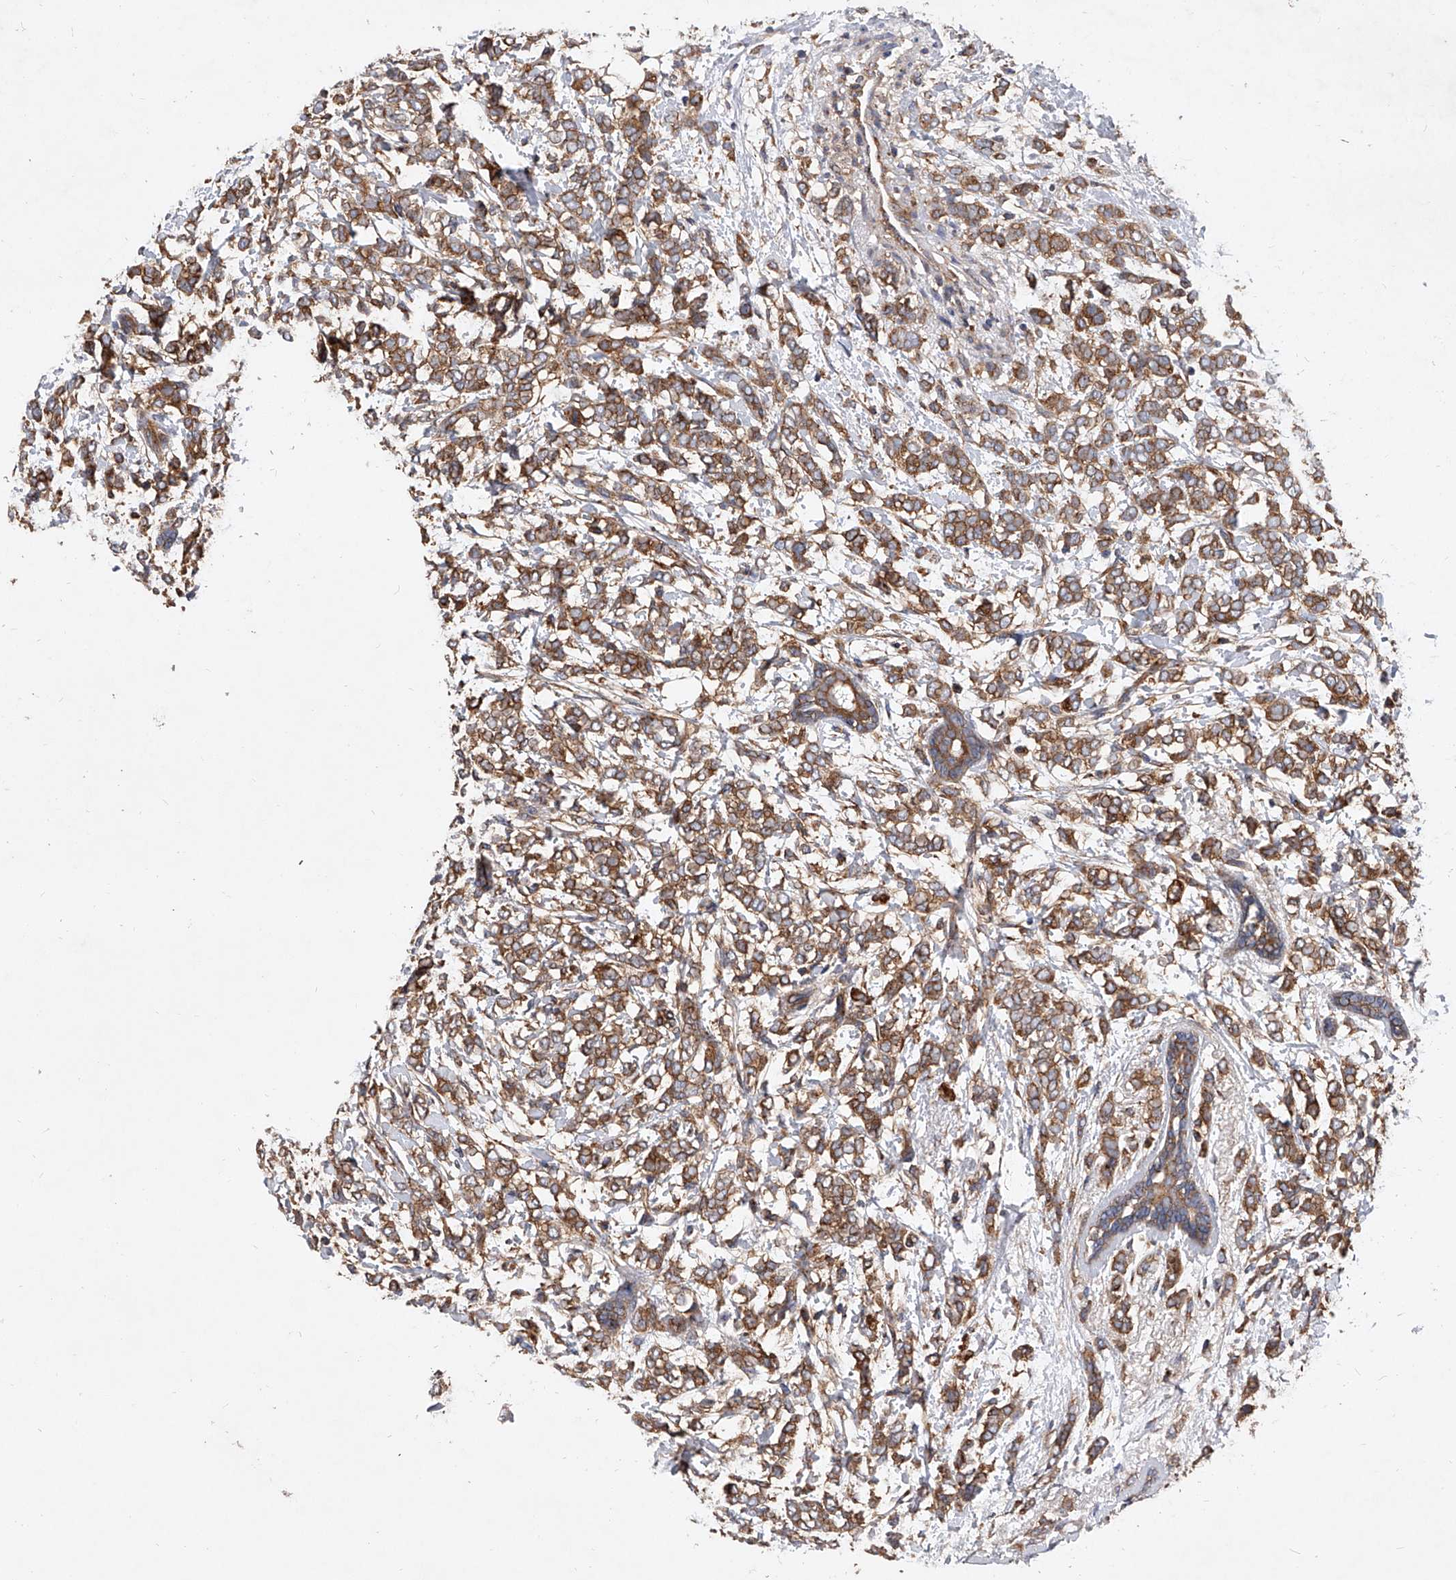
{"staining": {"intensity": "moderate", "quantity": ">75%", "location": "cytoplasmic/membranous"}, "tissue": "breast cancer", "cell_type": "Tumor cells", "image_type": "cancer", "snomed": [{"axis": "morphology", "description": "Normal tissue, NOS"}, {"axis": "morphology", "description": "Lobular carcinoma"}, {"axis": "topography", "description": "Breast"}], "caption": "A high-resolution image shows immunohistochemistry (IHC) staining of breast cancer, which demonstrates moderate cytoplasmic/membranous expression in approximately >75% of tumor cells. (Stains: DAB (3,3'-diaminobenzidine) in brown, nuclei in blue, Microscopy: brightfield microscopy at high magnification).", "gene": "CFAP410", "patient": {"sex": "female", "age": 47}}